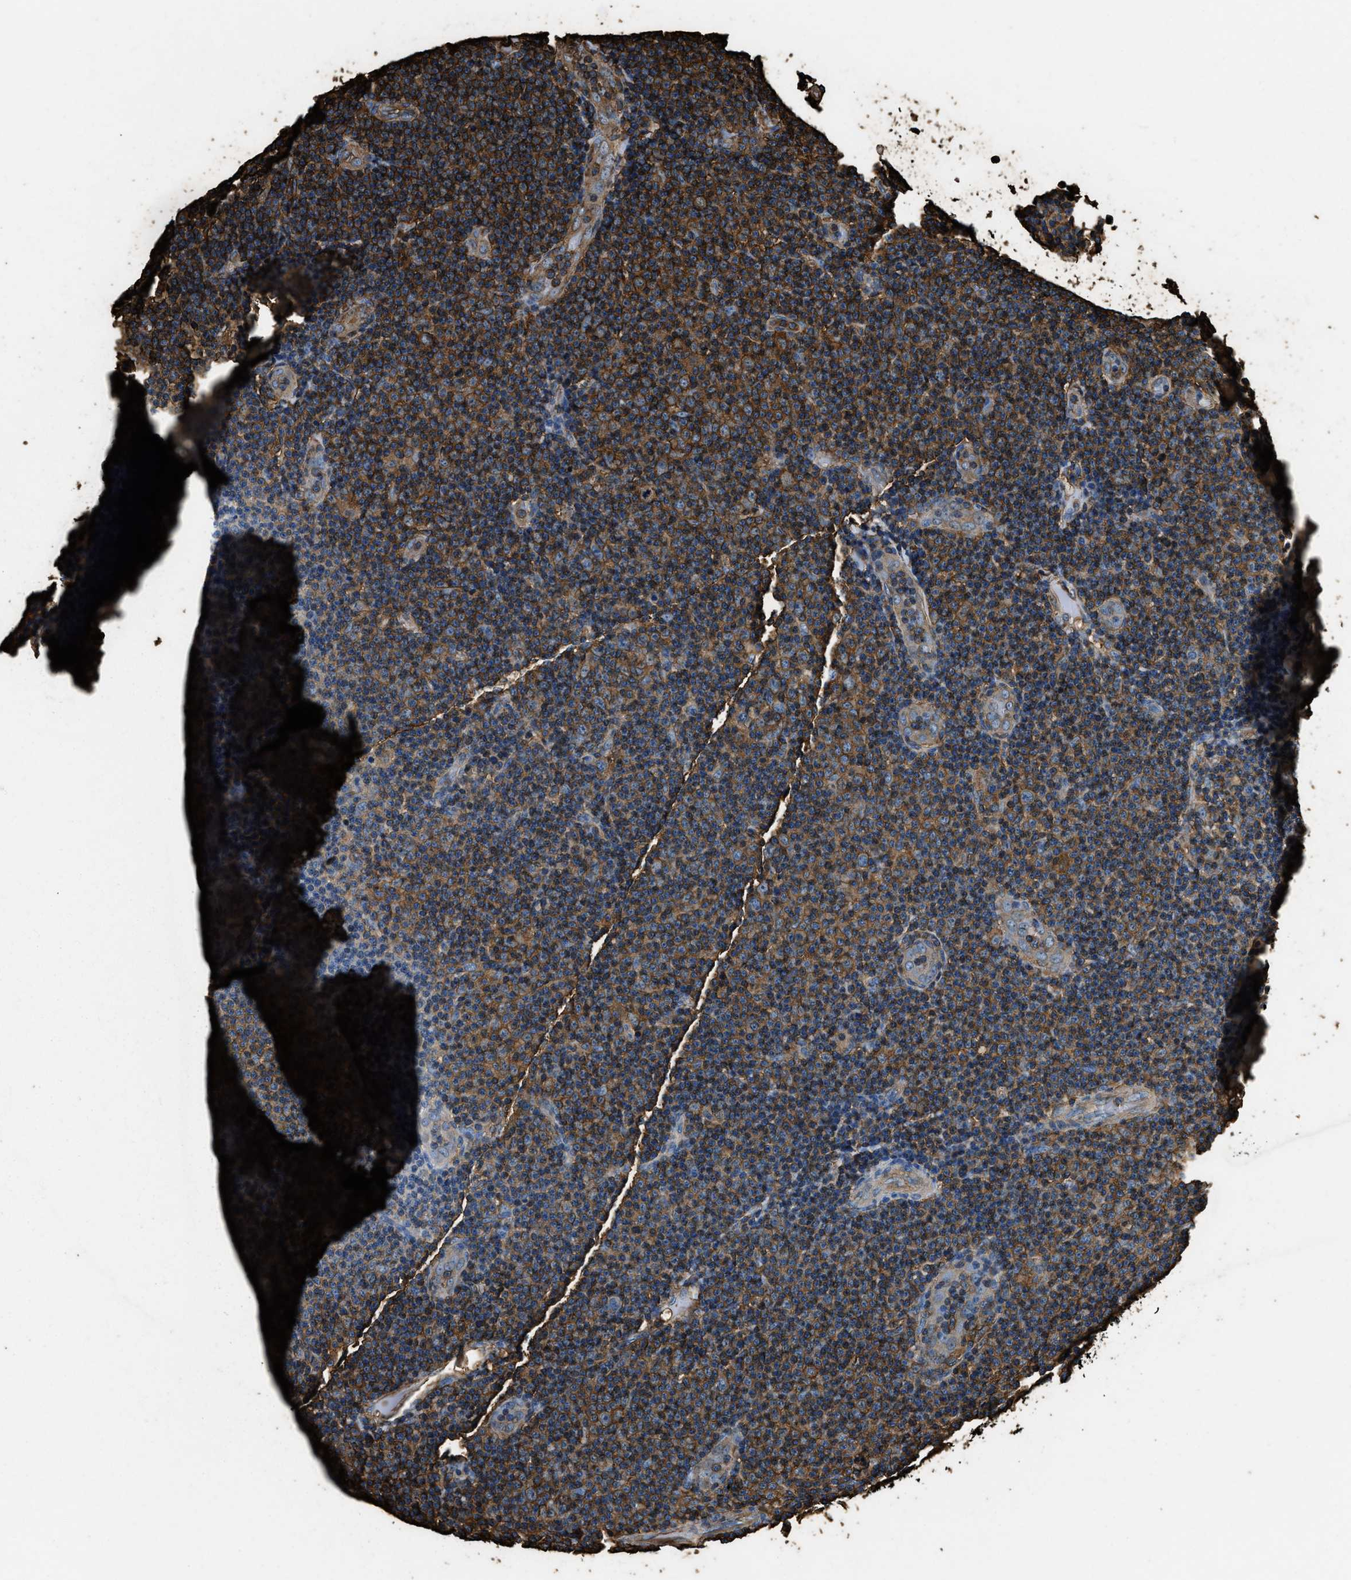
{"staining": {"intensity": "moderate", "quantity": ">75%", "location": "cytoplasmic/membranous"}, "tissue": "lymphoma", "cell_type": "Tumor cells", "image_type": "cancer", "snomed": [{"axis": "morphology", "description": "Malignant lymphoma, non-Hodgkin's type, Low grade"}, {"axis": "topography", "description": "Lymph node"}], "caption": "Protein analysis of lymphoma tissue displays moderate cytoplasmic/membranous staining in about >75% of tumor cells.", "gene": "ACCS", "patient": {"sex": "male", "age": 83}}